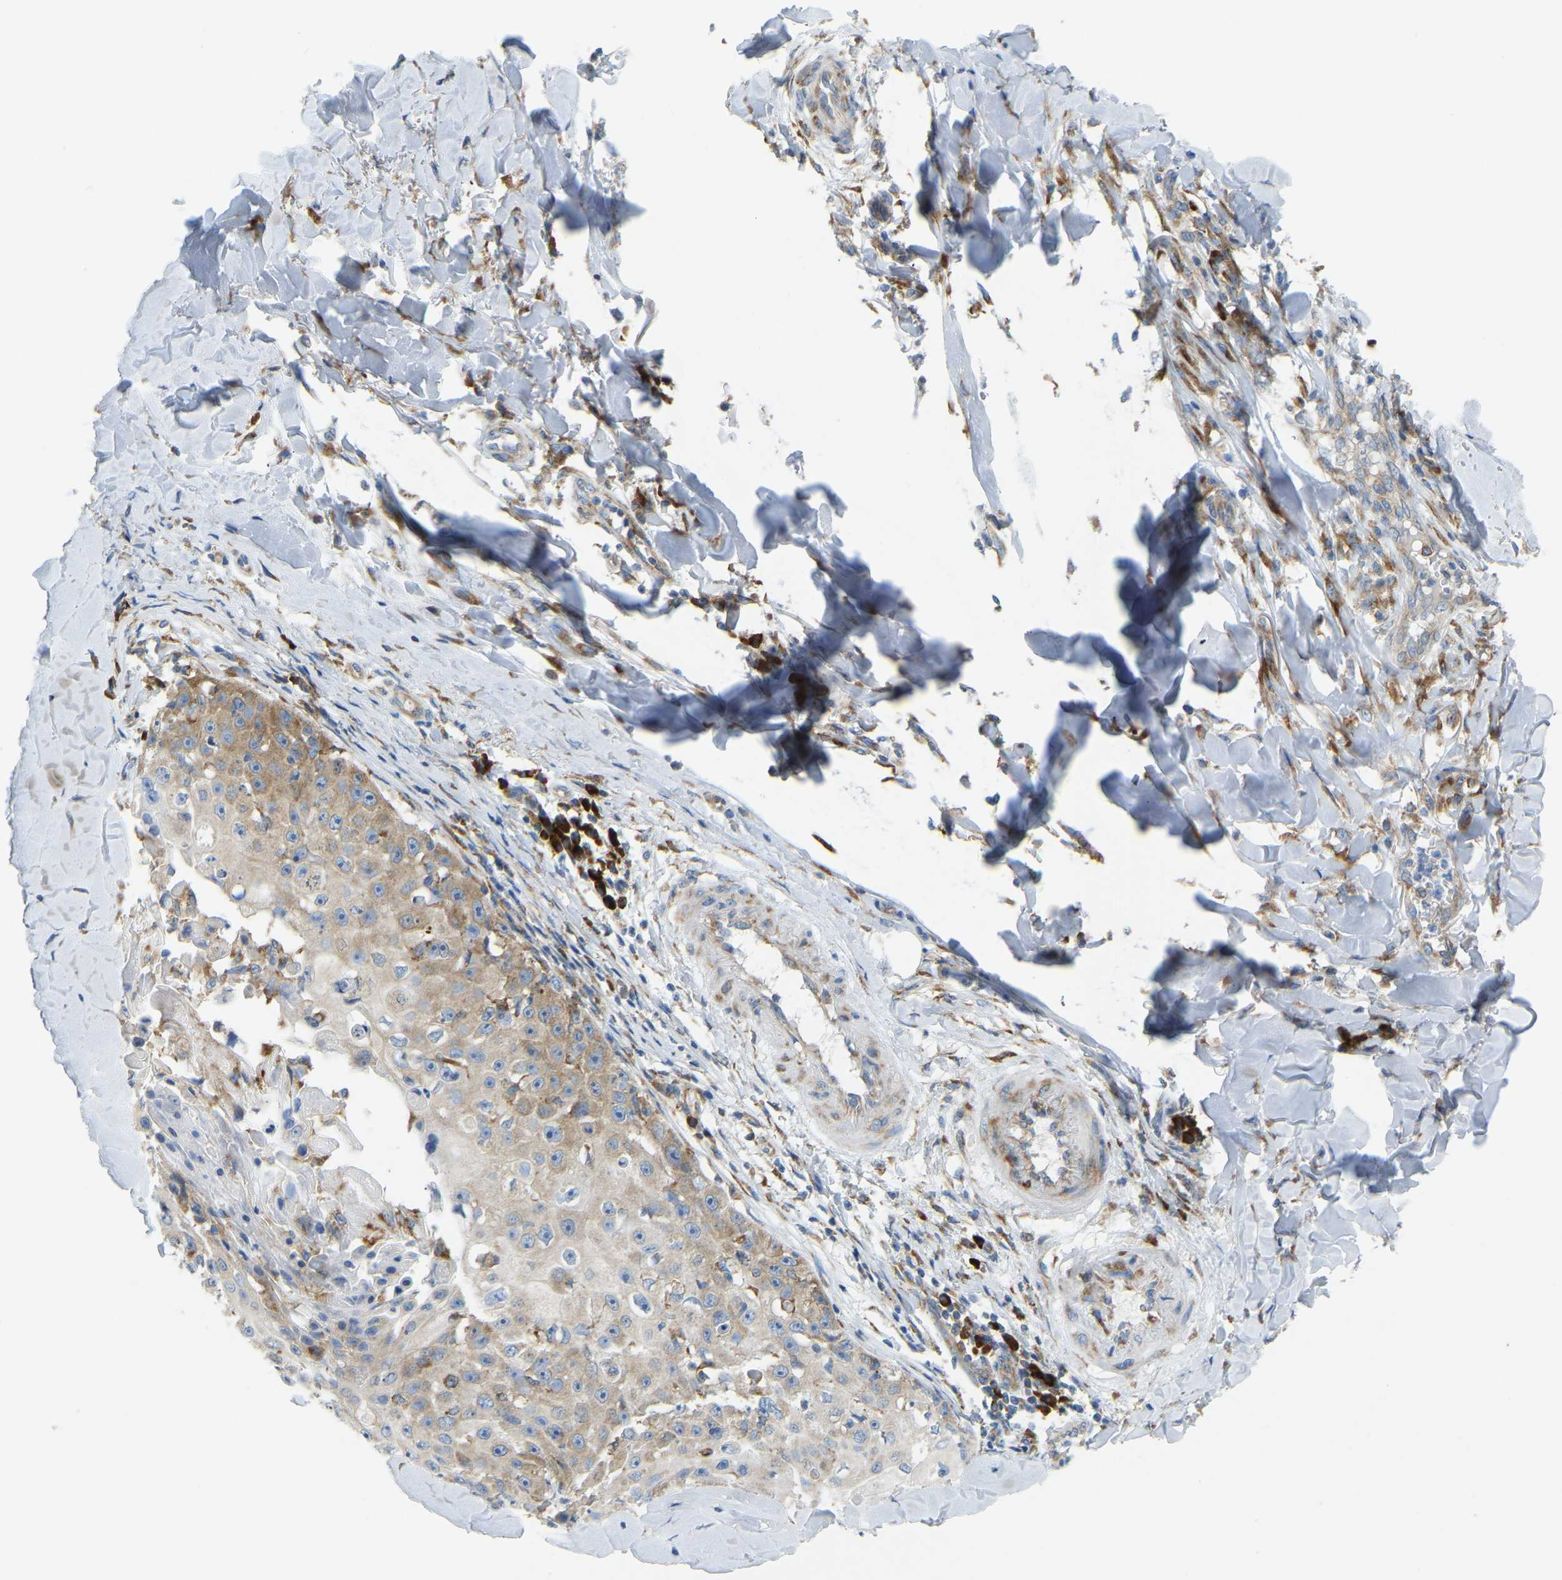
{"staining": {"intensity": "moderate", "quantity": ">75%", "location": "cytoplasmic/membranous"}, "tissue": "skin cancer", "cell_type": "Tumor cells", "image_type": "cancer", "snomed": [{"axis": "morphology", "description": "Squamous cell carcinoma, NOS"}, {"axis": "topography", "description": "Skin"}], "caption": "Immunohistochemistry (IHC) staining of skin cancer, which displays medium levels of moderate cytoplasmic/membranous positivity in about >75% of tumor cells indicating moderate cytoplasmic/membranous protein staining. The staining was performed using DAB (brown) for protein detection and nuclei were counterstained in hematoxylin (blue).", "gene": "SND1", "patient": {"sex": "male", "age": 86}}